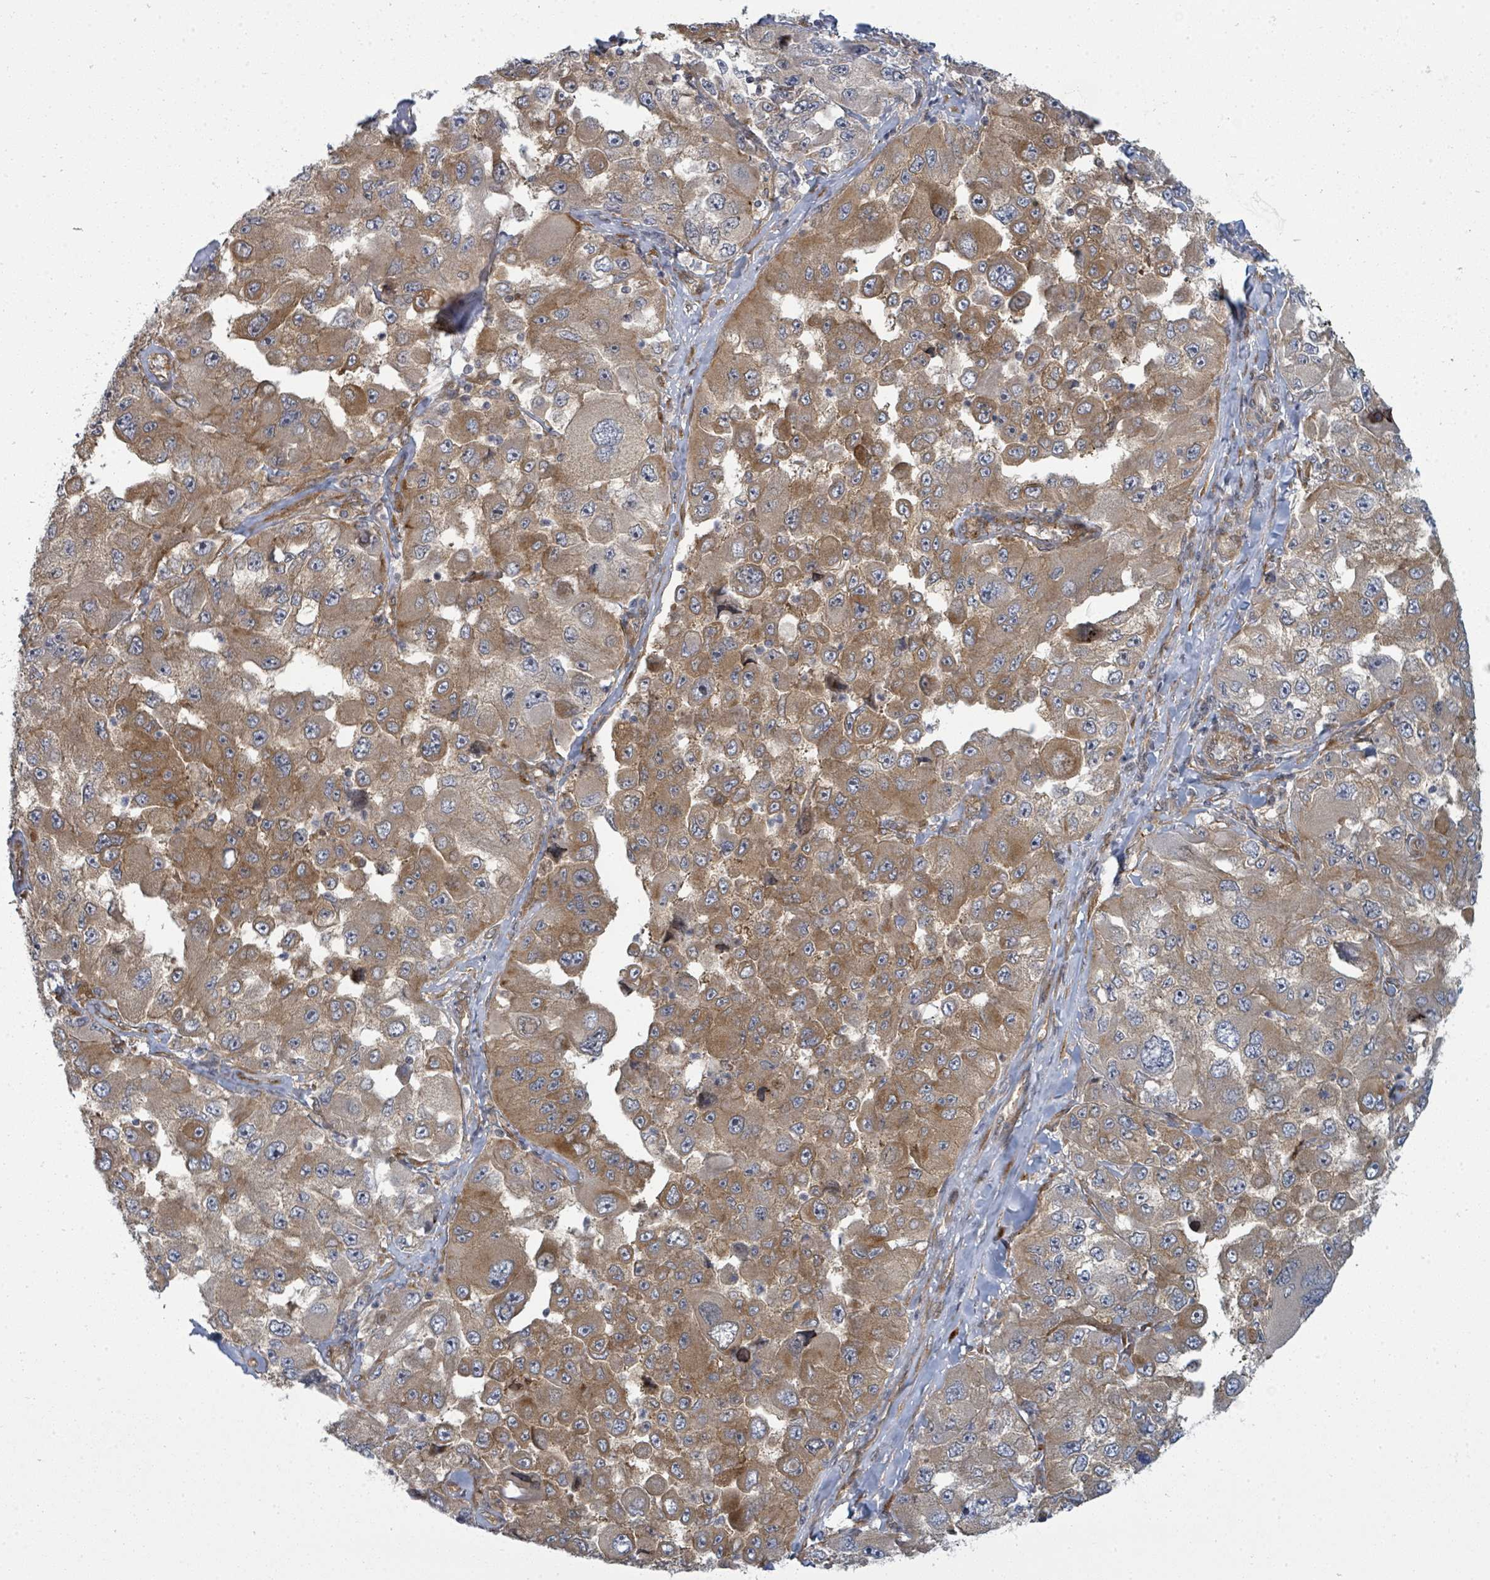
{"staining": {"intensity": "moderate", "quantity": ">75%", "location": "nuclear"}, "tissue": "melanoma", "cell_type": "Tumor cells", "image_type": "cancer", "snomed": [{"axis": "morphology", "description": "Malignant melanoma, Metastatic site"}, {"axis": "topography", "description": "Lymph node"}], "caption": "A medium amount of moderate nuclear expression is present in approximately >75% of tumor cells in malignant melanoma (metastatic site) tissue.", "gene": "PSMG2", "patient": {"sex": "male", "age": 62}}